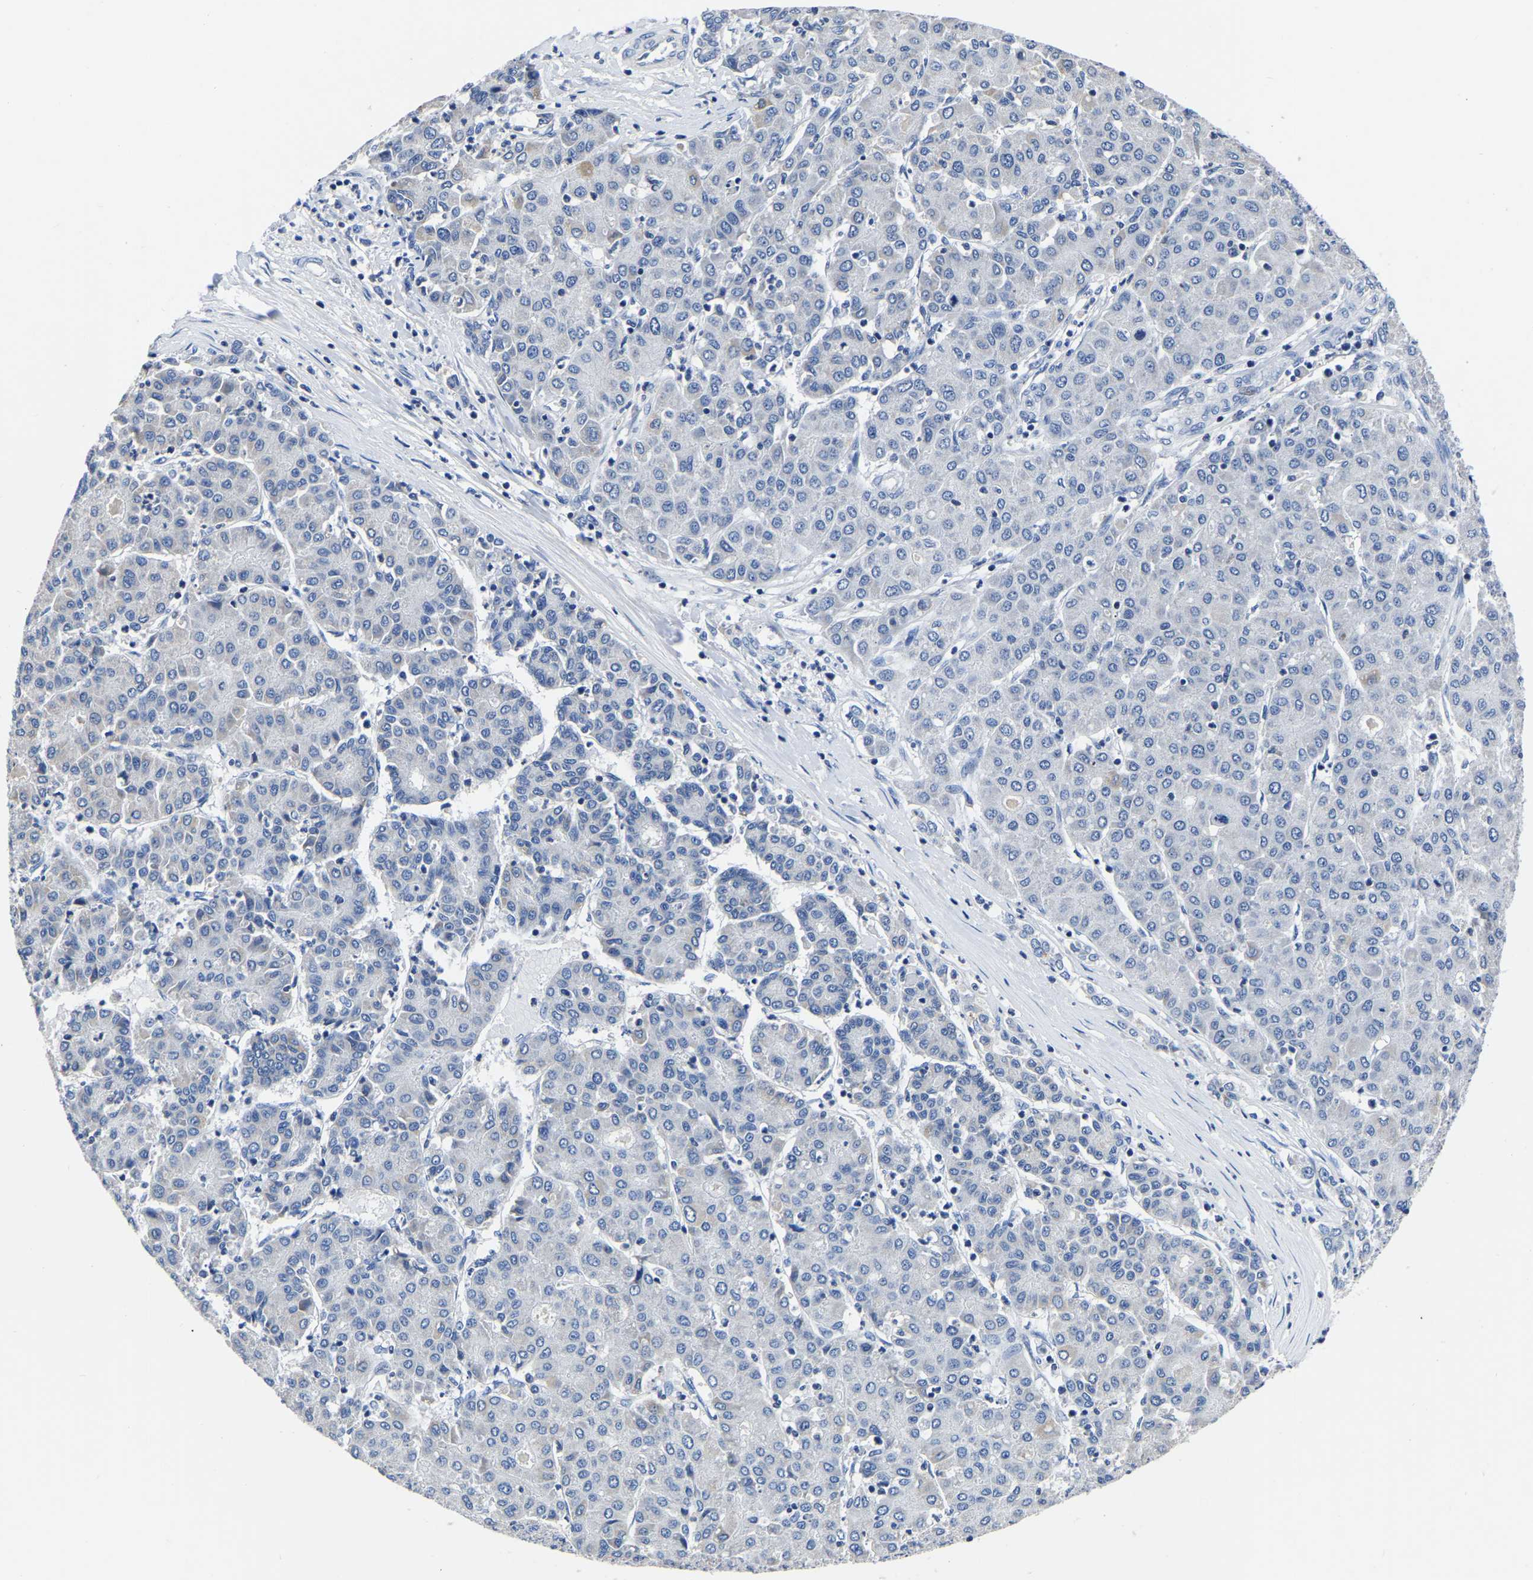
{"staining": {"intensity": "negative", "quantity": "none", "location": "none"}, "tissue": "liver cancer", "cell_type": "Tumor cells", "image_type": "cancer", "snomed": [{"axis": "morphology", "description": "Carcinoma, Hepatocellular, NOS"}, {"axis": "topography", "description": "Liver"}], "caption": "Immunohistochemistry image of neoplastic tissue: human hepatocellular carcinoma (liver) stained with DAB demonstrates no significant protein positivity in tumor cells.", "gene": "FGD5", "patient": {"sex": "male", "age": 65}}